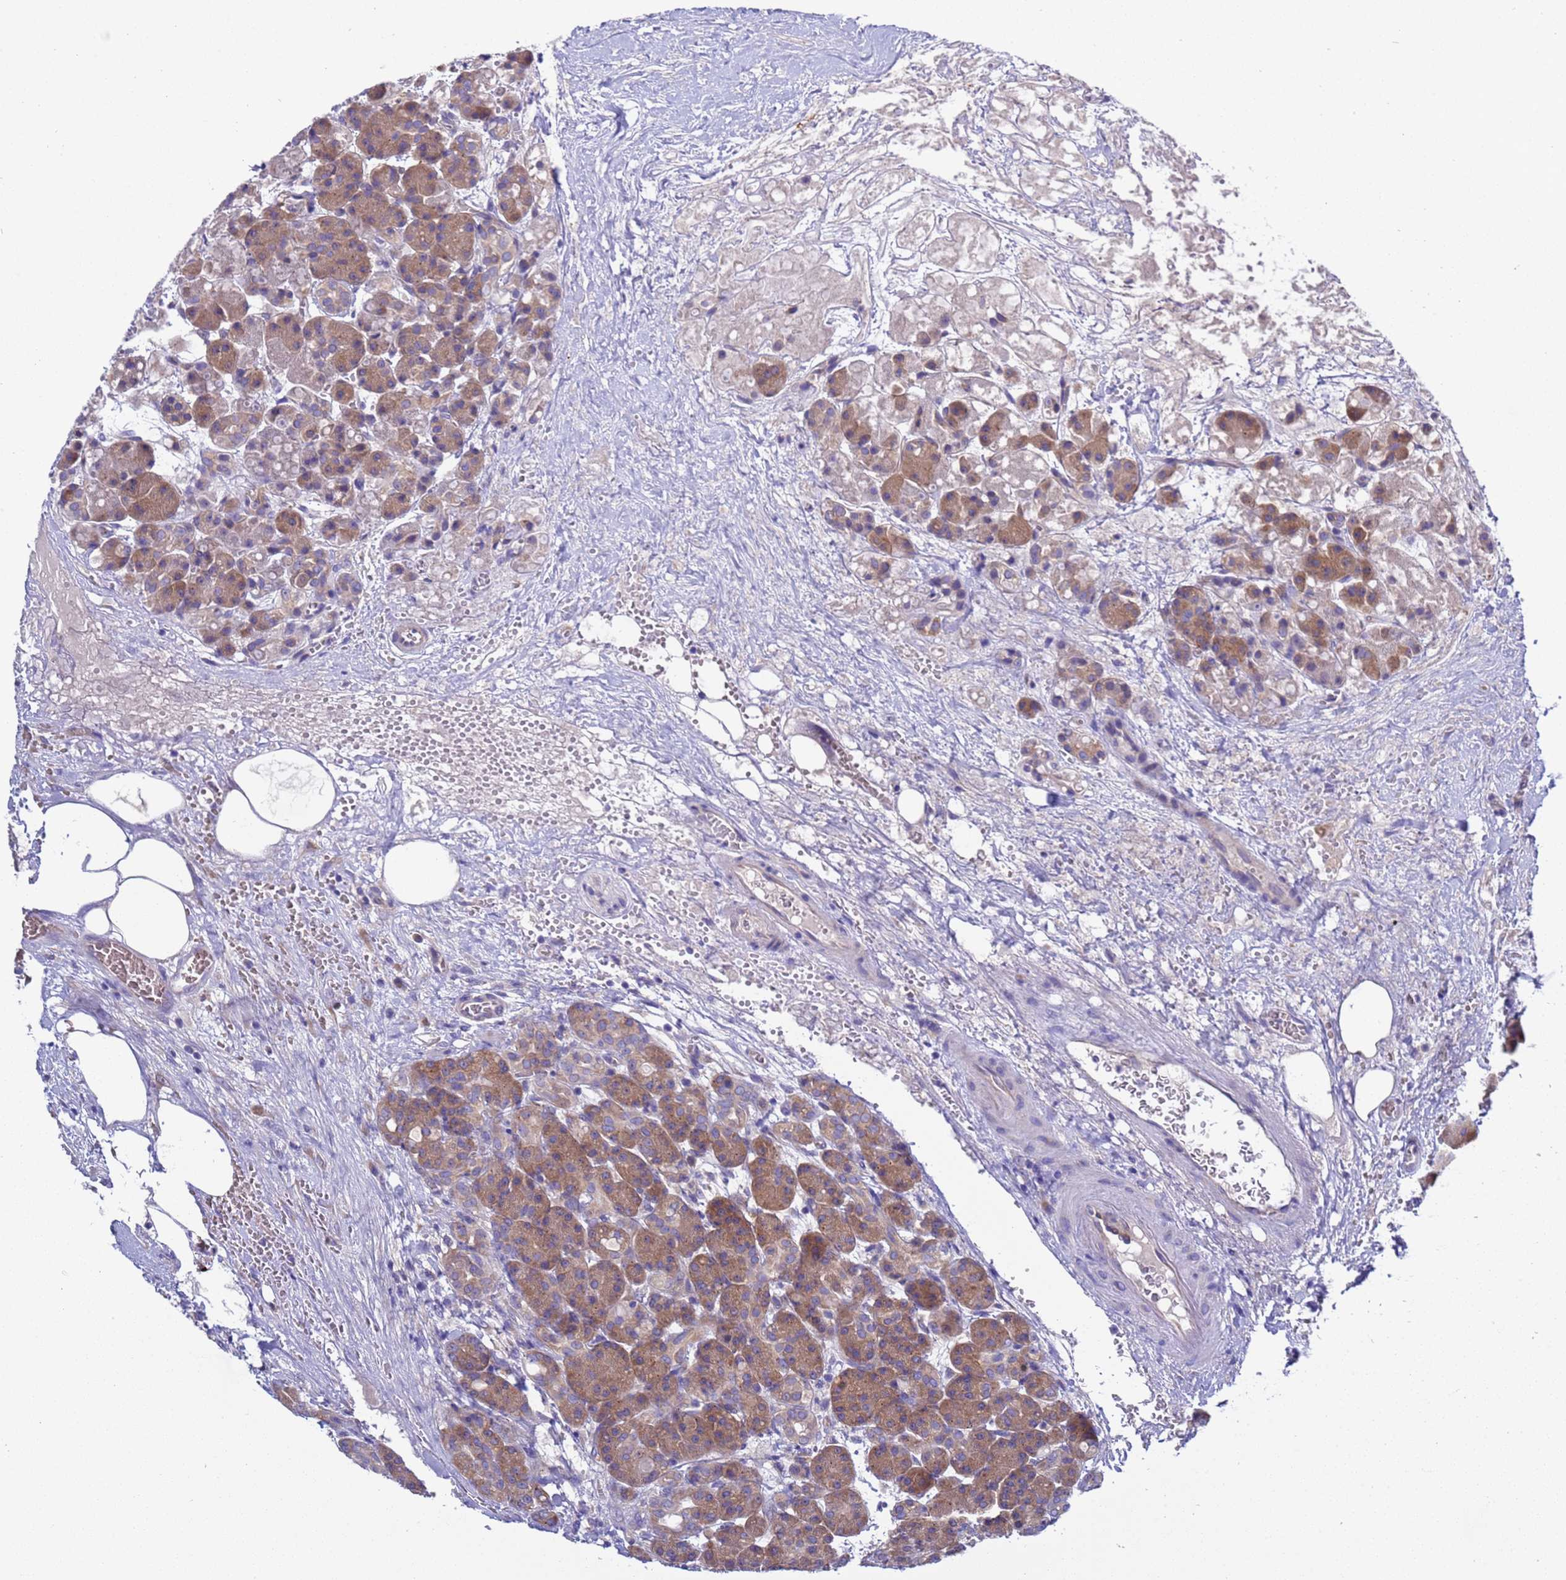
{"staining": {"intensity": "moderate", "quantity": ">75%", "location": "cytoplasmic/membranous"}, "tissue": "pancreas", "cell_type": "Exocrine glandular cells", "image_type": "normal", "snomed": [{"axis": "morphology", "description": "Normal tissue, NOS"}, {"axis": "topography", "description": "Pancreas"}], "caption": "This image reveals IHC staining of benign human pancreas, with medium moderate cytoplasmic/membranous expression in about >75% of exocrine glandular cells.", "gene": "RC3H2", "patient": {"sex": "male", "age": 63}}